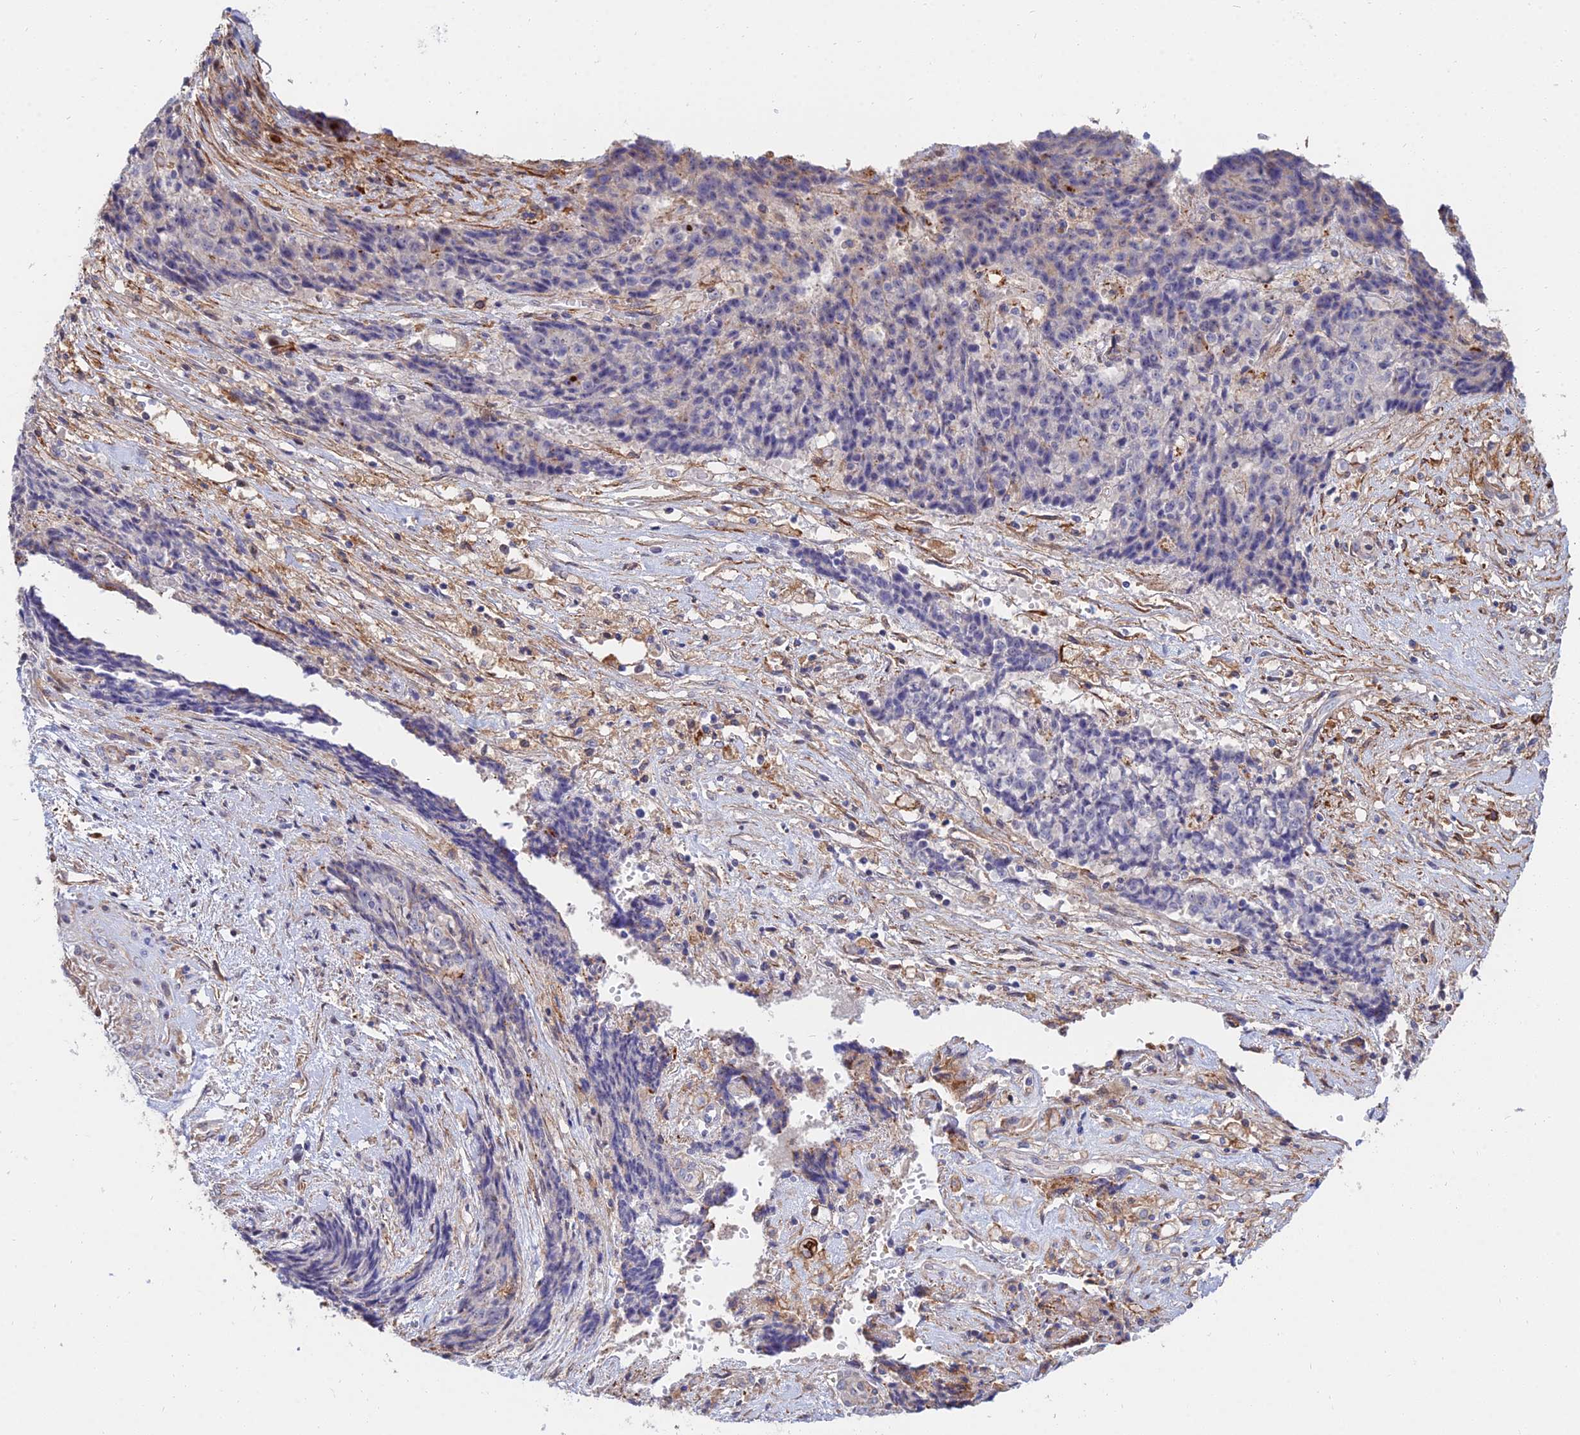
{"staining": {"intensity": "negative", "quantity": "none", "location": "none"}, "tissue": "ovarian cancer", "cell_type": "Tumor cells", "image_type": "cancer", "snomed": [{"axis": "morphology", "description": "Carcinoma, endometroid"}, {"axis": "topography", "description": "Ovary"}], "caption": "The micrograph demonstrates no staining of tumor cells in ovarian cancer.", "gene": "TRIM43B", "patient": {"sex": "female", "age": 42}}